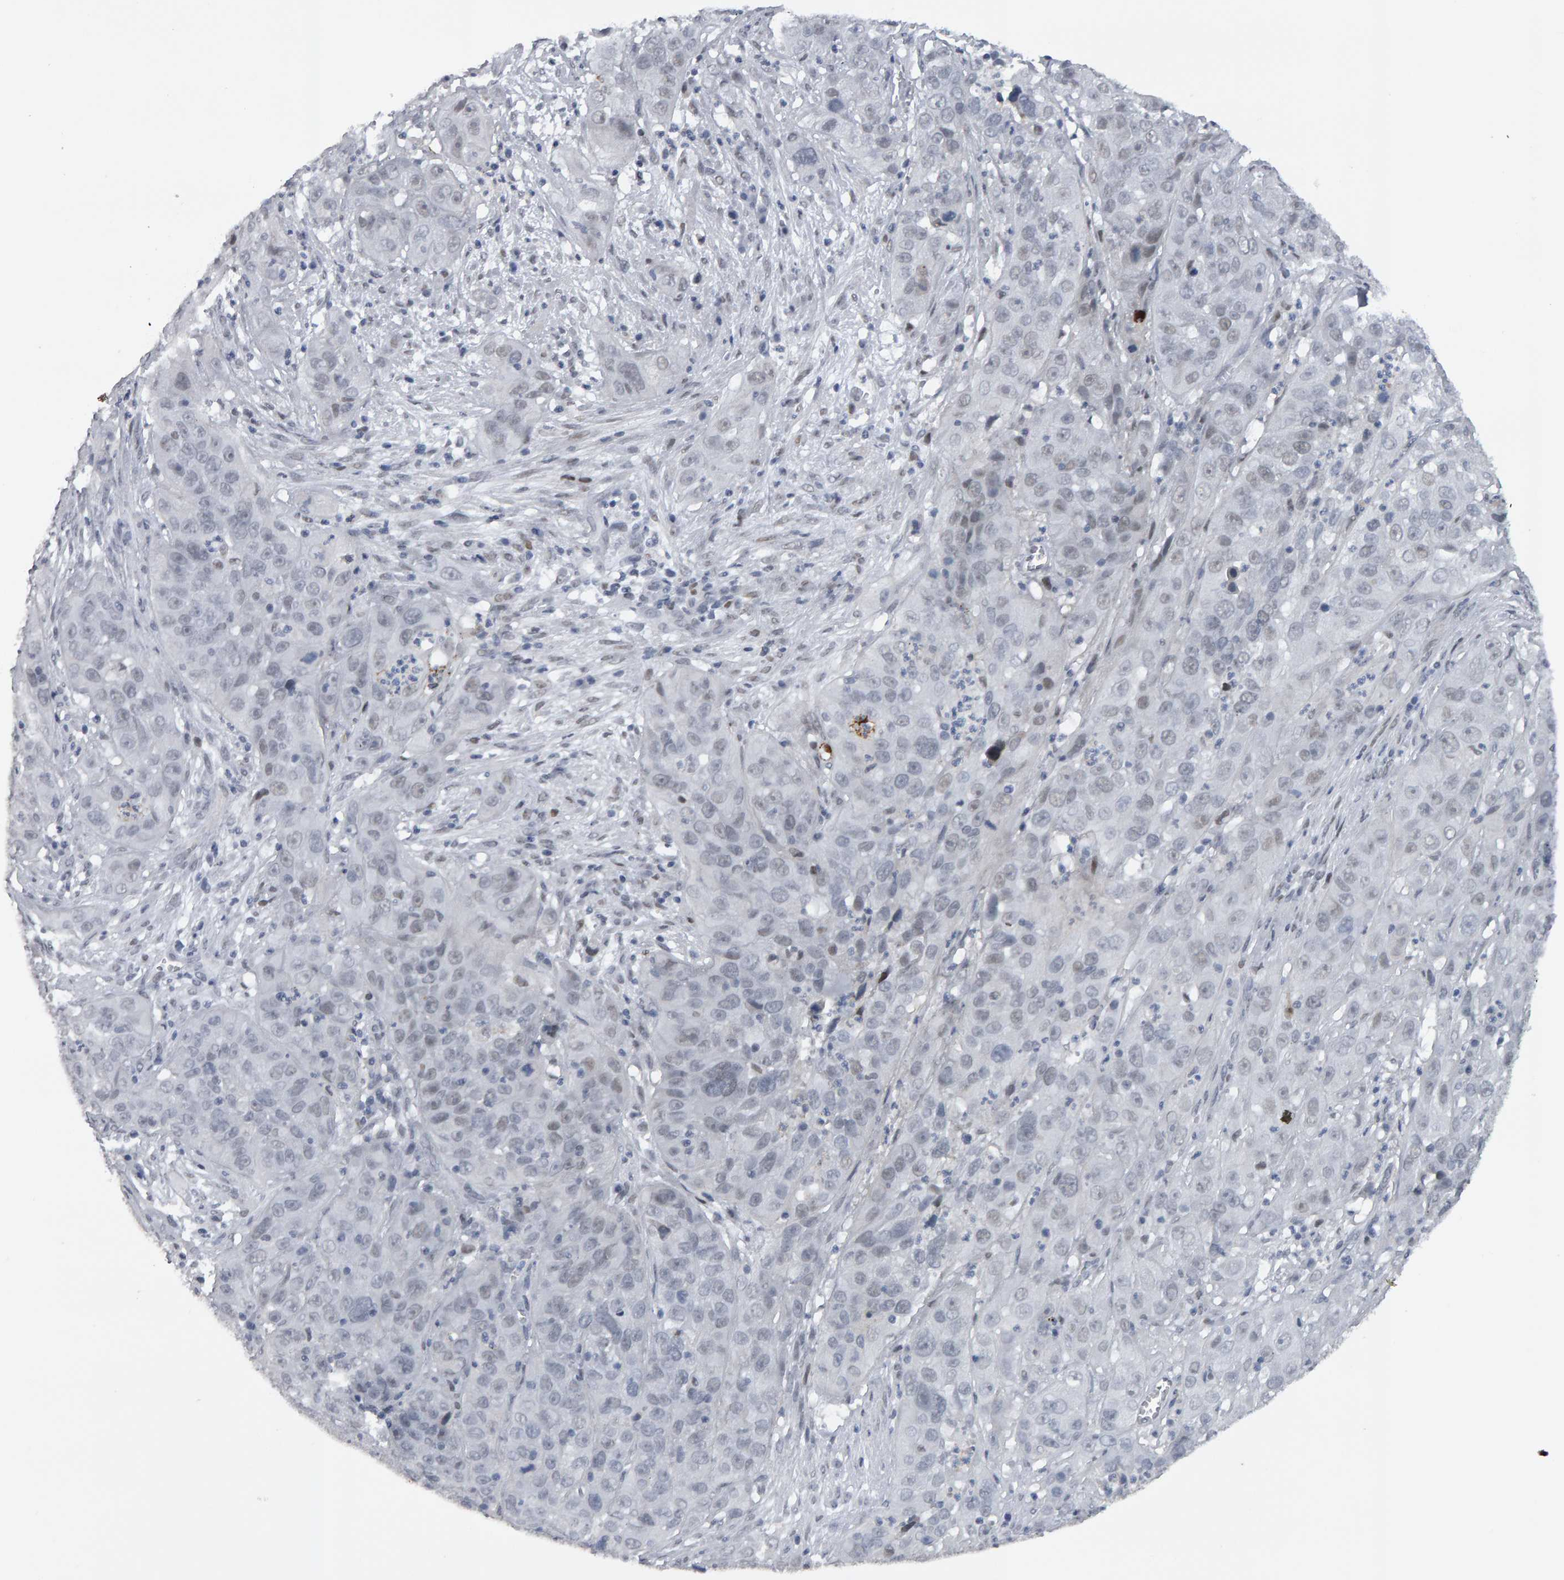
{"staining": {"intensity": "negative", "quantity": "none", "location": "none"}, "tissue": "cervical cancer", "cell_type": "Tumor cells", "image_type": "cancer", "snomed": [{"axis": "morphology", "description": "Squamous cell carcinoma, NOS"}, {"axis": "topography", "description": "Cervix"}], "caption": "Tumor cells are negative for protein expression in human cervical cancer.", "gene": "IPO8", "patient": {"sex": "female", "age": 32}}